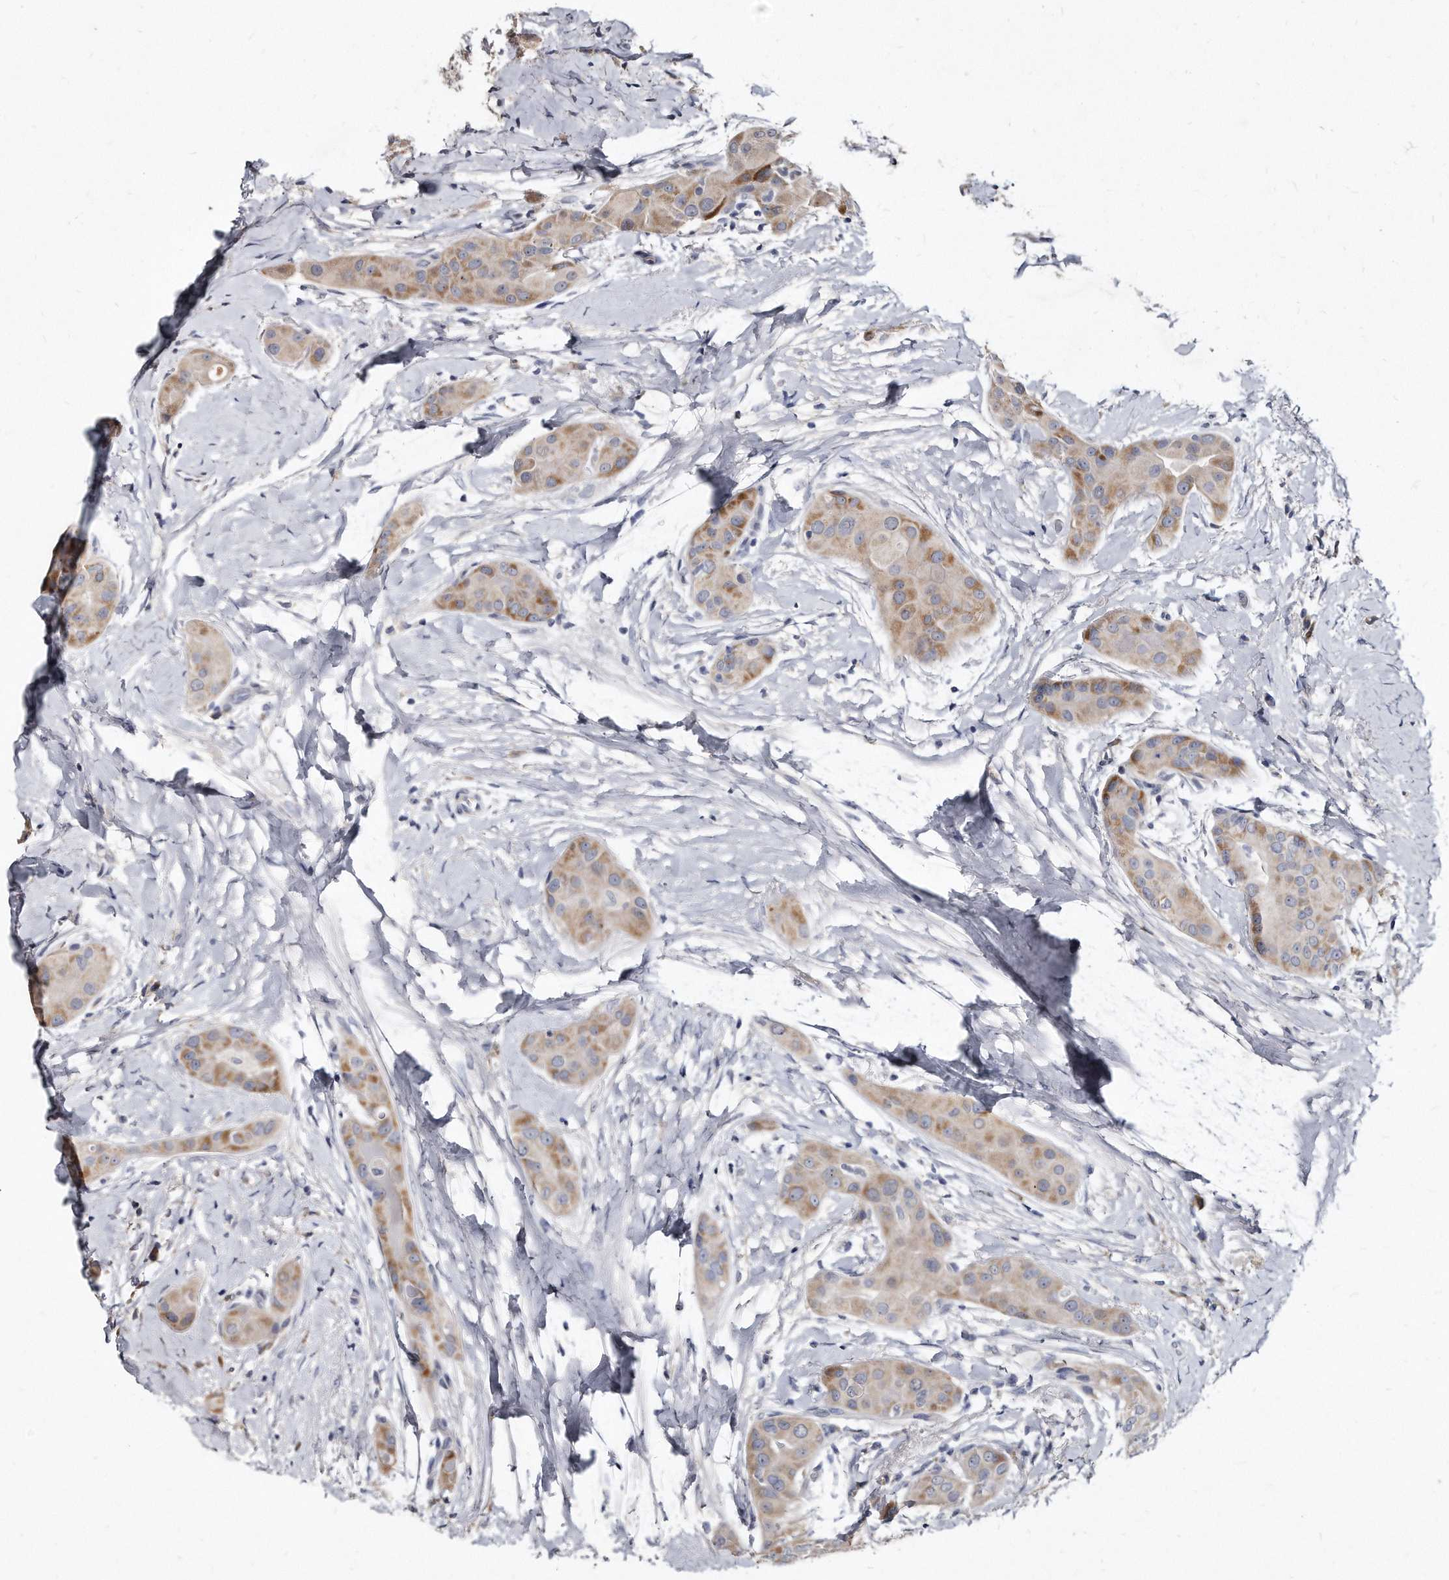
{"staining": {"intensity": "moderate", "quantity": "25%-75%", "location": "cytoplasmic/membranous"}, "tissue": "thyroid cancer", "cell_type": "Tumor cells", "image_type": "cancer", "snomed": [{"axis": "morphology", "description": "Papillary adenocarcinoma, NOS"}, {"axis": "topography", "description": "Thyroid gland"}], "caption": "Protein analysis of thyroid cancer (papillary adenocarcinoma) tissue displays moderate cytoplasmic/membranous staining in about 25%-75% of tumor cells.", "gene": "KLHDC3", "patient": {"sex": "male", "age": 33}}